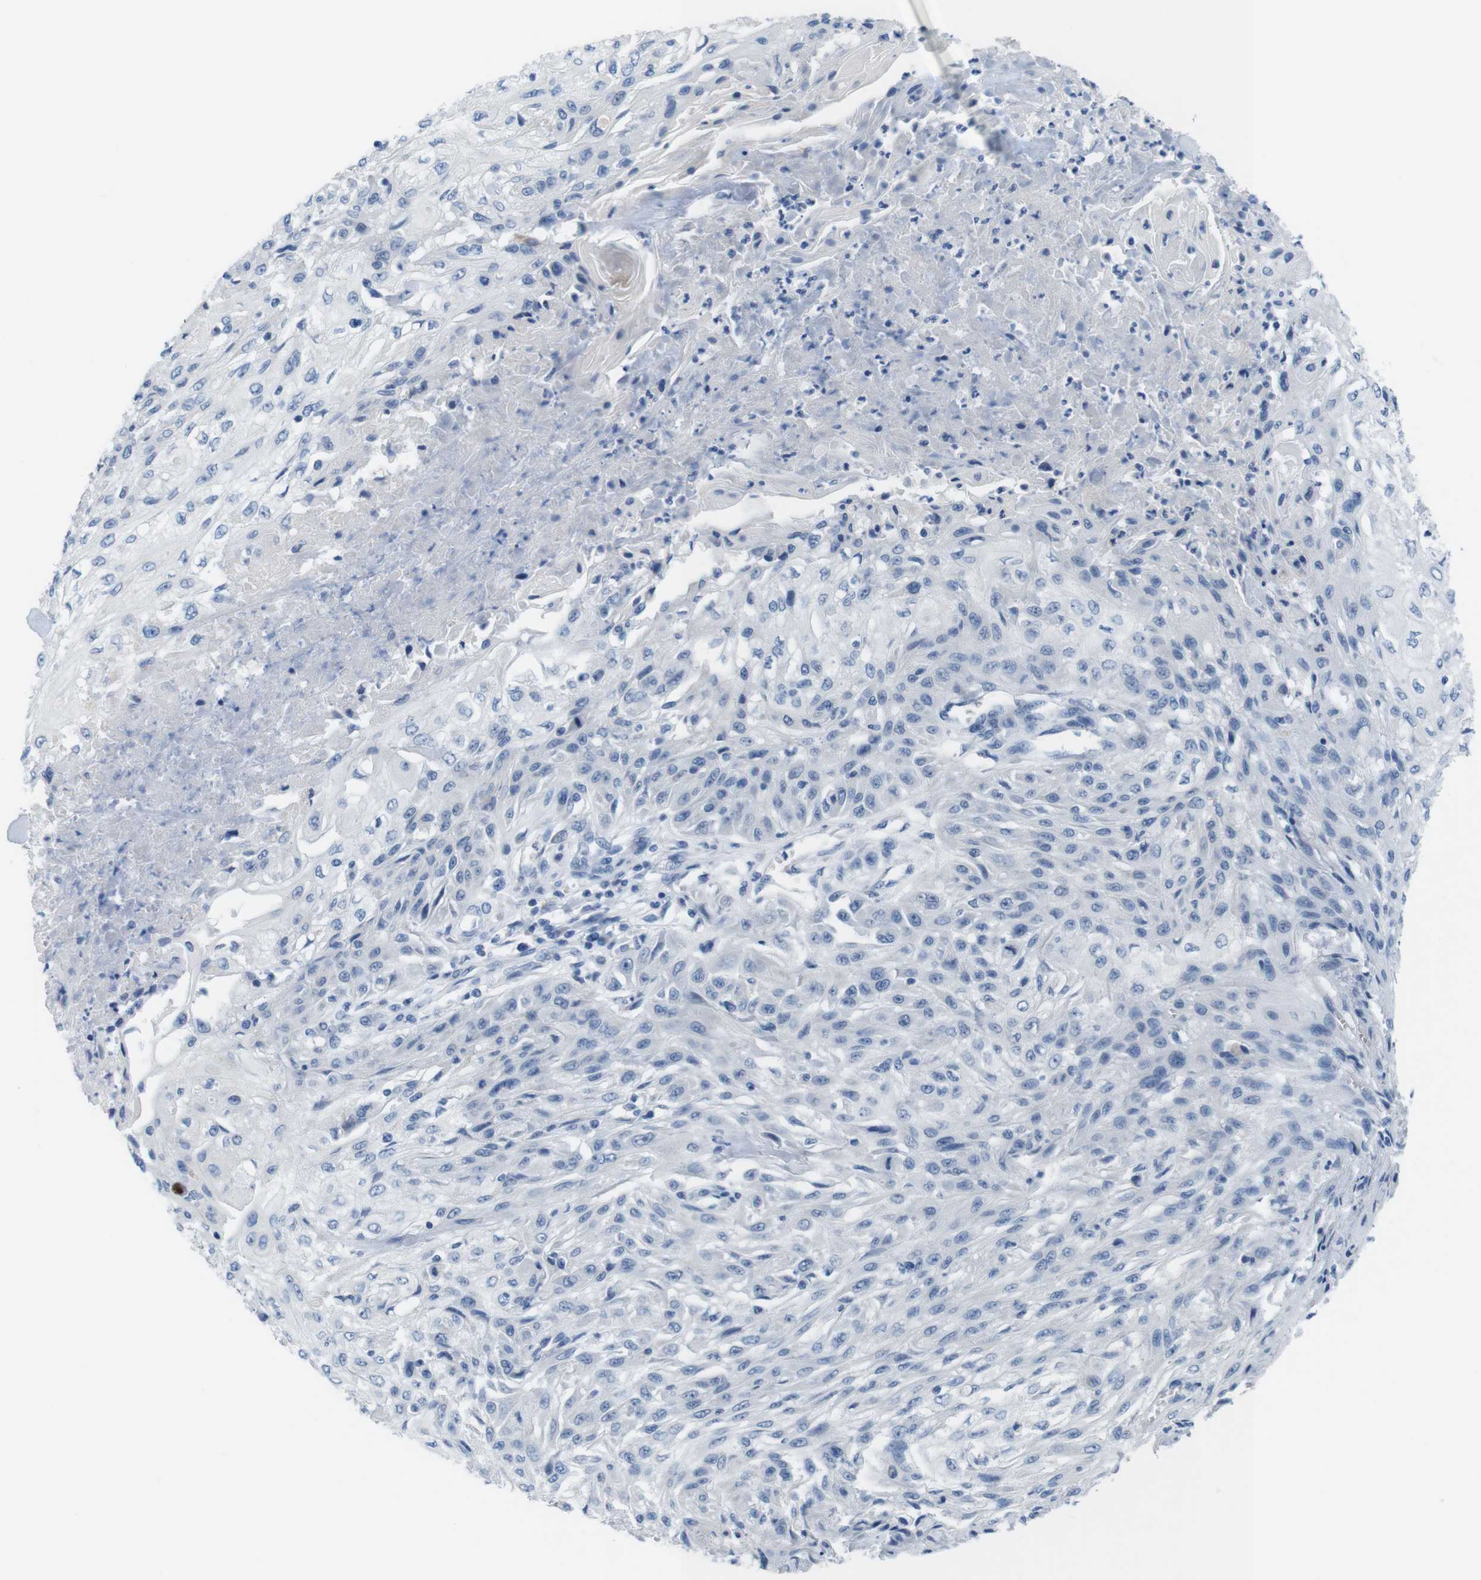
{"staining": {"intensity": "negative", "quantity": "none", "location": "none"}, "tissue": "skin cancer", "cell_type": "Tumor cells", "image_type": "cancer", "snomed": [{"axis": "morphology", "description": "Squamous cell carcinoma, NOS"}, {"axis": "topography", "description": "Skin"}], "caption": "An image of human skin cancer (squamous cell carcinoma) is negative for staining in tumor cells.", "gene": "GOLGA2", "patient": {"sex": "male", "age": 75}}